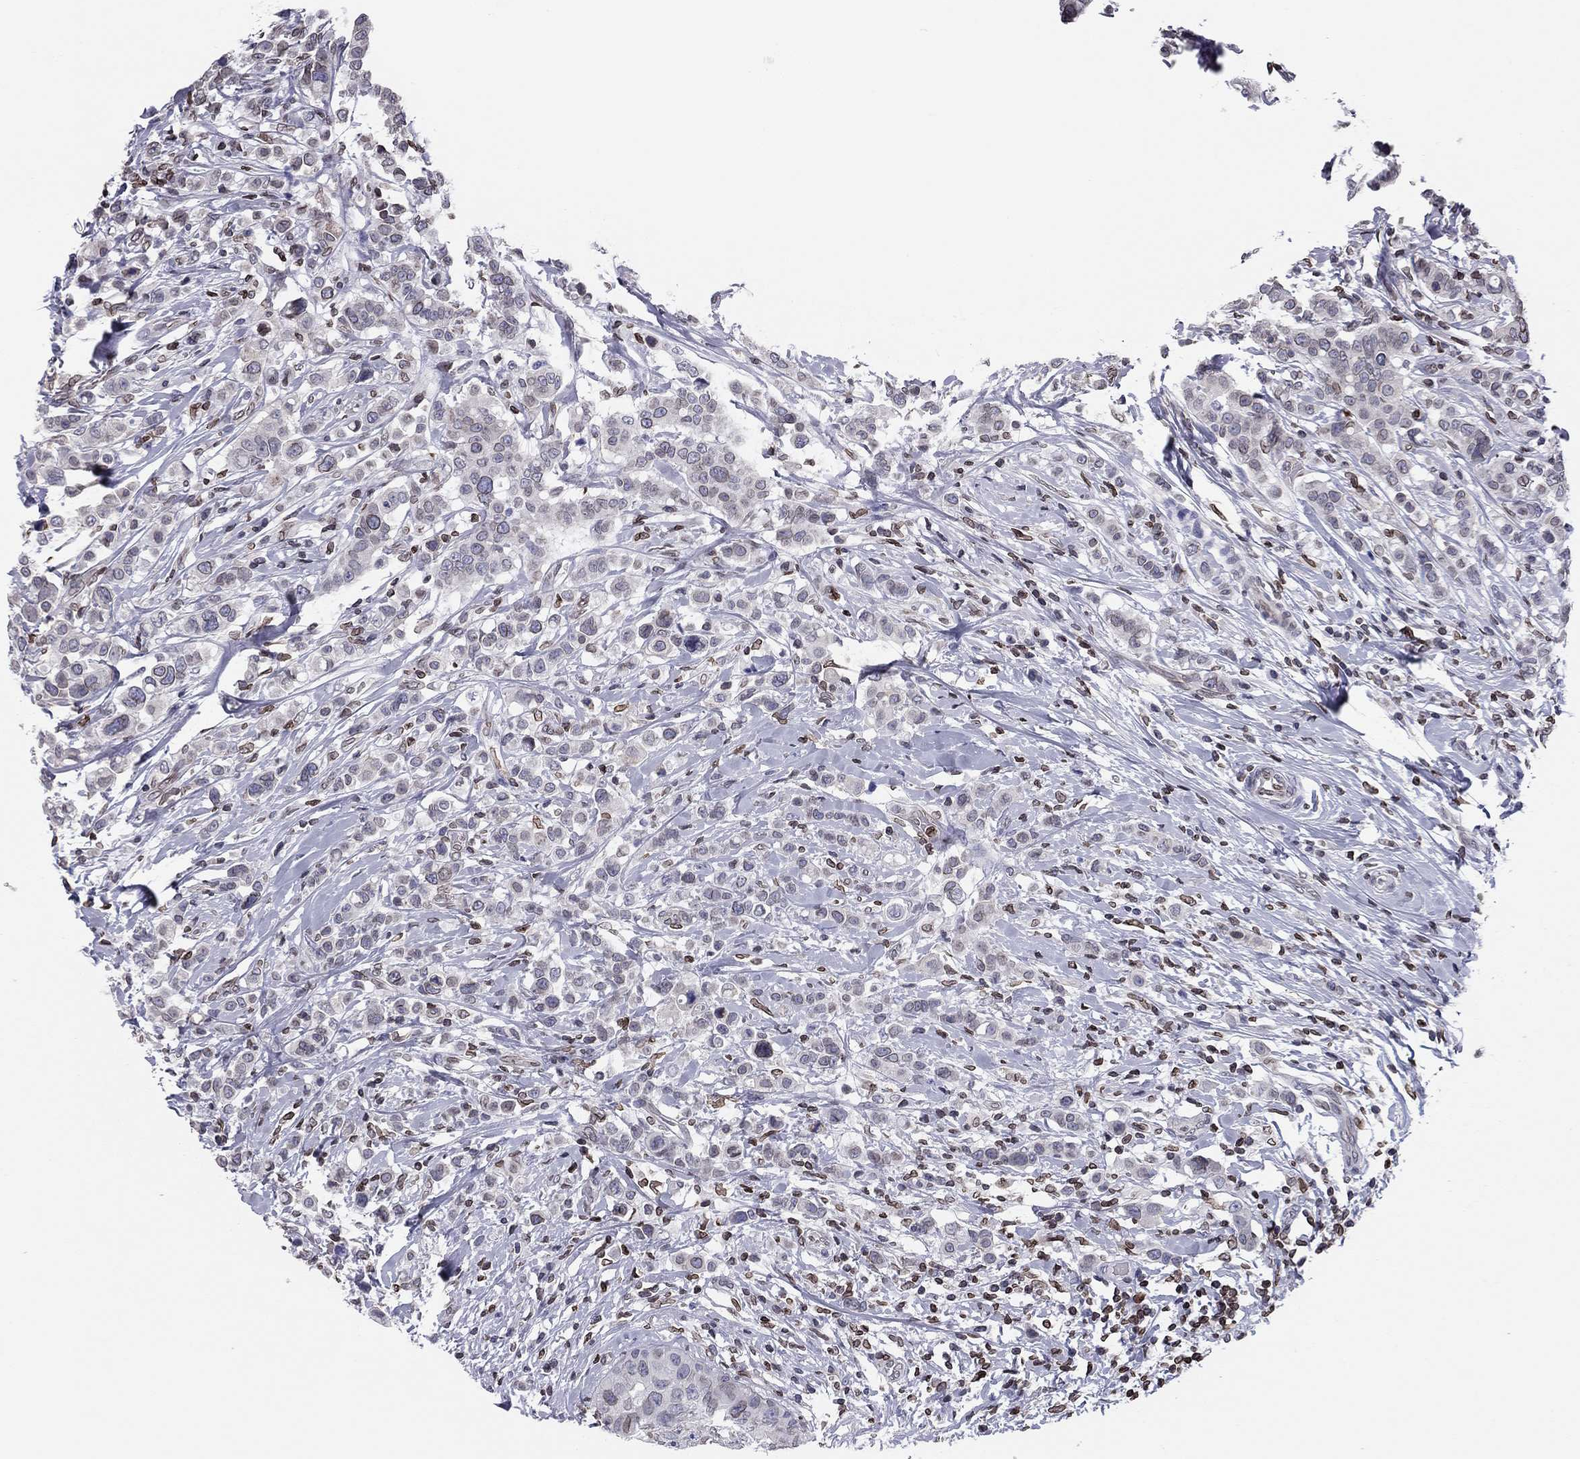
{"staining": {"intensity": "moderate", "quantity": "<25%", "location": "cytoplasmic/membranous,nuclear"}, "tissue": "breast cancer", "cell_type": "Tumor cells", "image_type": "cancer", "snomed": [{"axis": "morphology", "description": "Duct carcinoma"}, {"axis": "topography", "description": "Breast"}], "caption": "An IHC image of neoplastic tissue is shown. Protein staining in brown labels moderate cytoplasmic/membranous and nuclear positivity in breast cancer within tumor cells.", "gene": "ESPL1", "patient": {"sex": "female", "age": 27}}